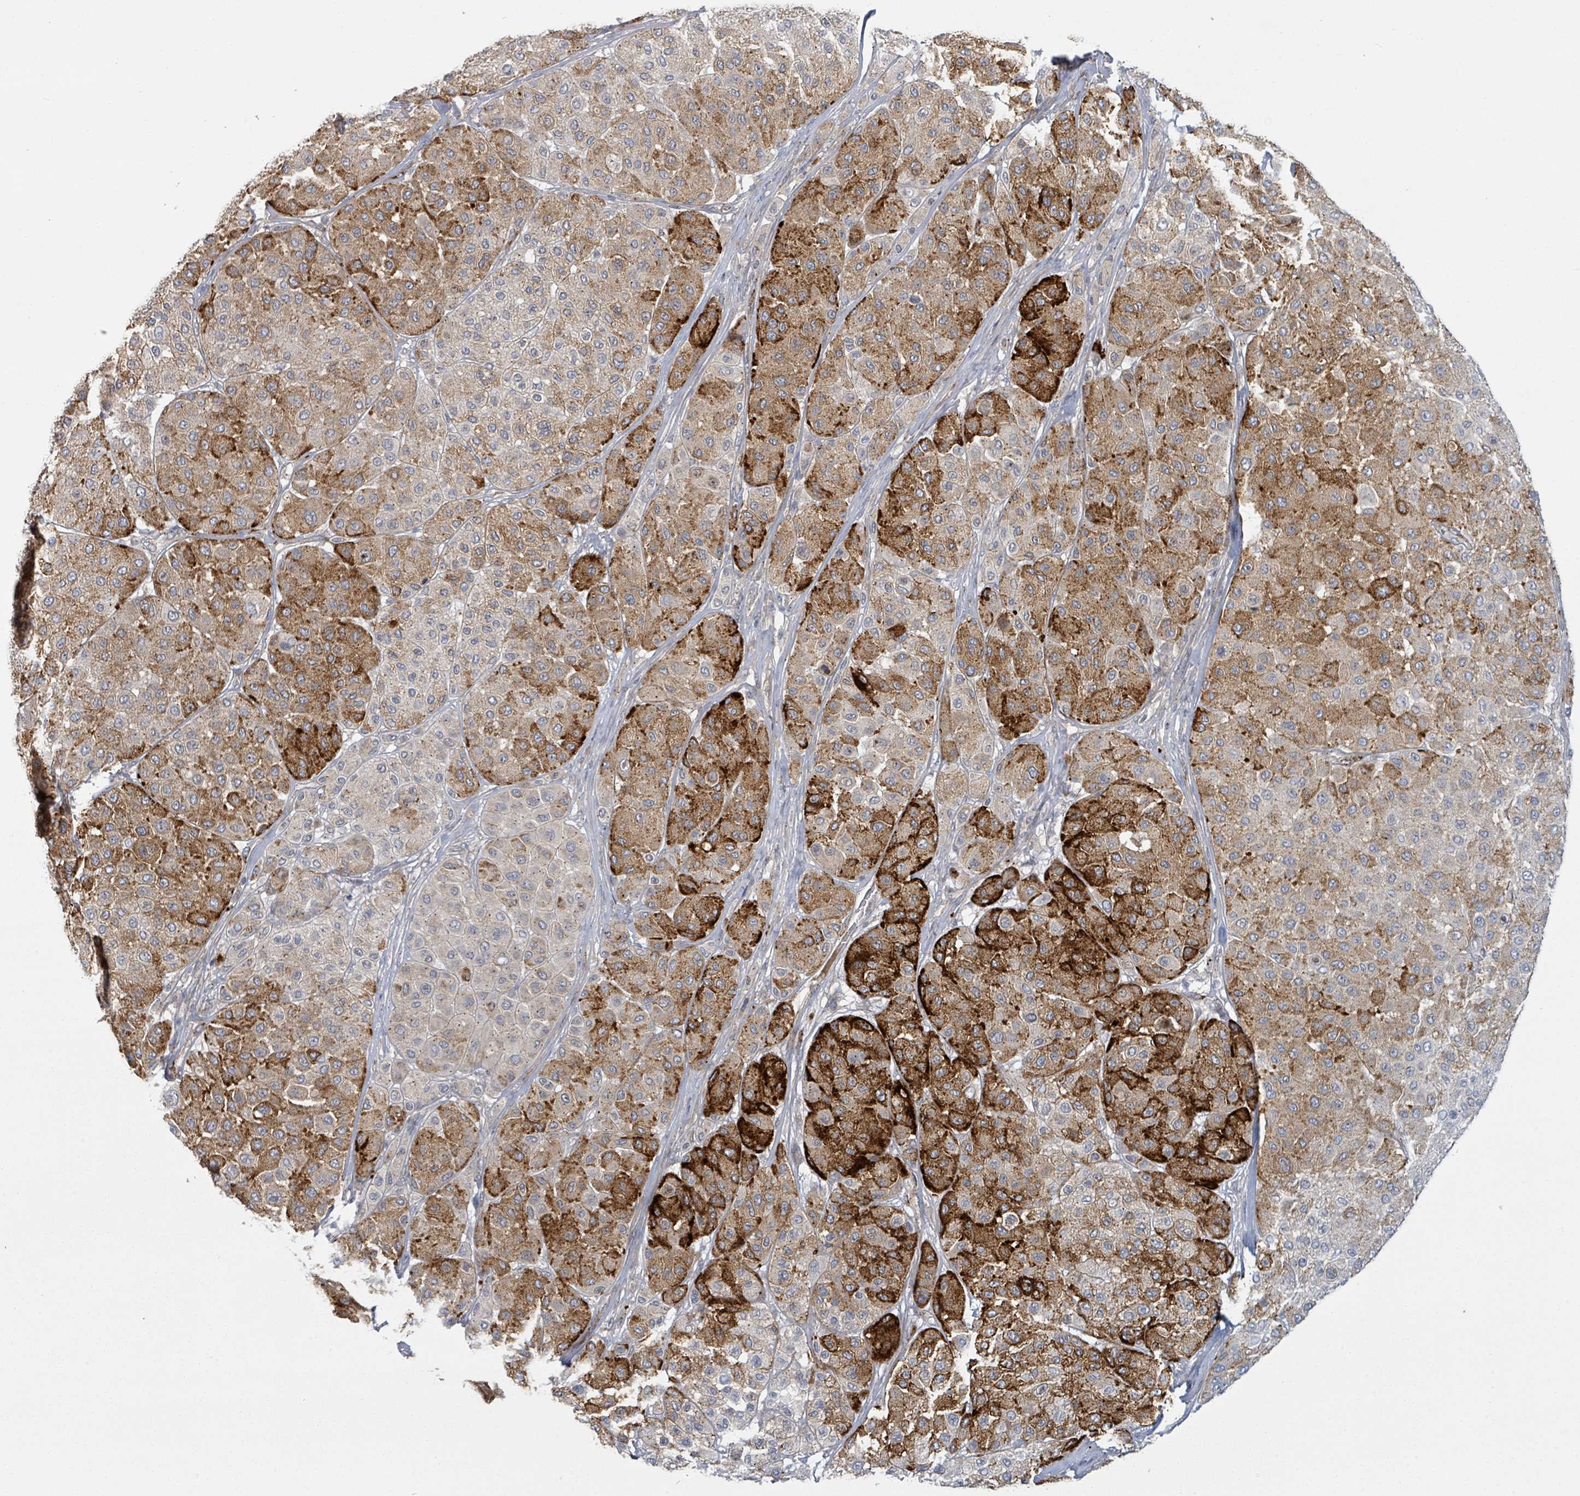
{"staining": {"intensity": "strong", "quantity": "<25%", "location": "cytoplasmic/membranous"}, "tissue": "melanoma", "cell_type": "Tumor cells", "image_type": "cancer", "snomed": [{"axis": "morphology", "description": "Malignant melanoma, Metastatic site"}, {"axis": "topography", "description": "Smooth muscle"}], "caption": "IHC micrograph of human malignant melanoma (metastatic site) stained for a protein (brown), which displays medium levels of strong cytoplasmic/membranous positivity in about <25% of tumor cells.", "gene": "COL5A3", "patient": {"sex": "male", "age": 41}}